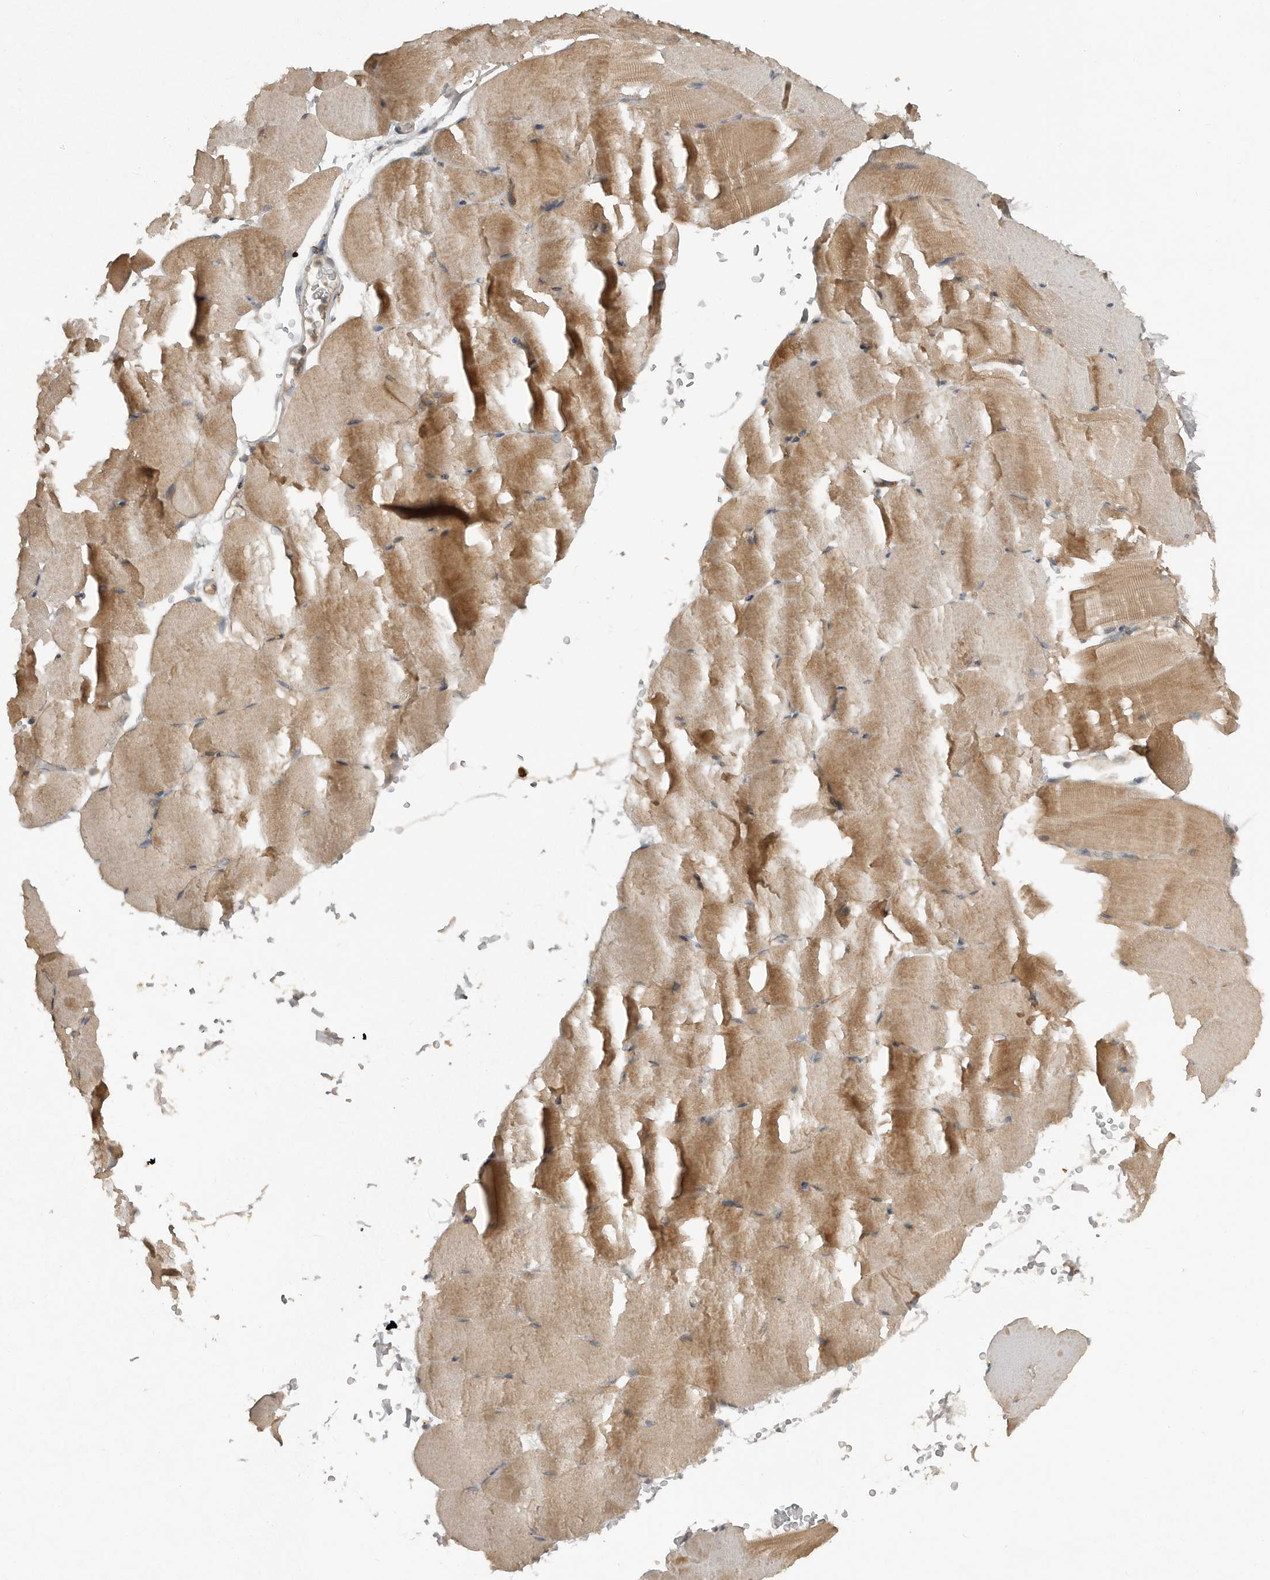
{"staining": {"intensity": "weak", "quantity": ">75%", "location": "cytoplasmic/membranous"}, "tissue": "skeletal muscle", "cell_type": "Myocytes", "image_type": "normal", "snomed": [{"axis": "morphology", "description": "Normal tissue, NOS"}, {"axis": "topography", "description": "Skeletal muscle"}, {"axis": "topography", "description": "Parathyroid gland"}], "caption": "Protein expression analysis of normal human skeletal muscle reveals weak cytoplasmic/membranous staining in approximately >75% of myocytes. The staining was performed using DAB (3,3'-diaminobenzidine), with brown indicating positive protein expression. Nuclei are stained blue with hematoxylin.", "gene": "TEAD3", "patient": {"sex": "female", "age": 37}}